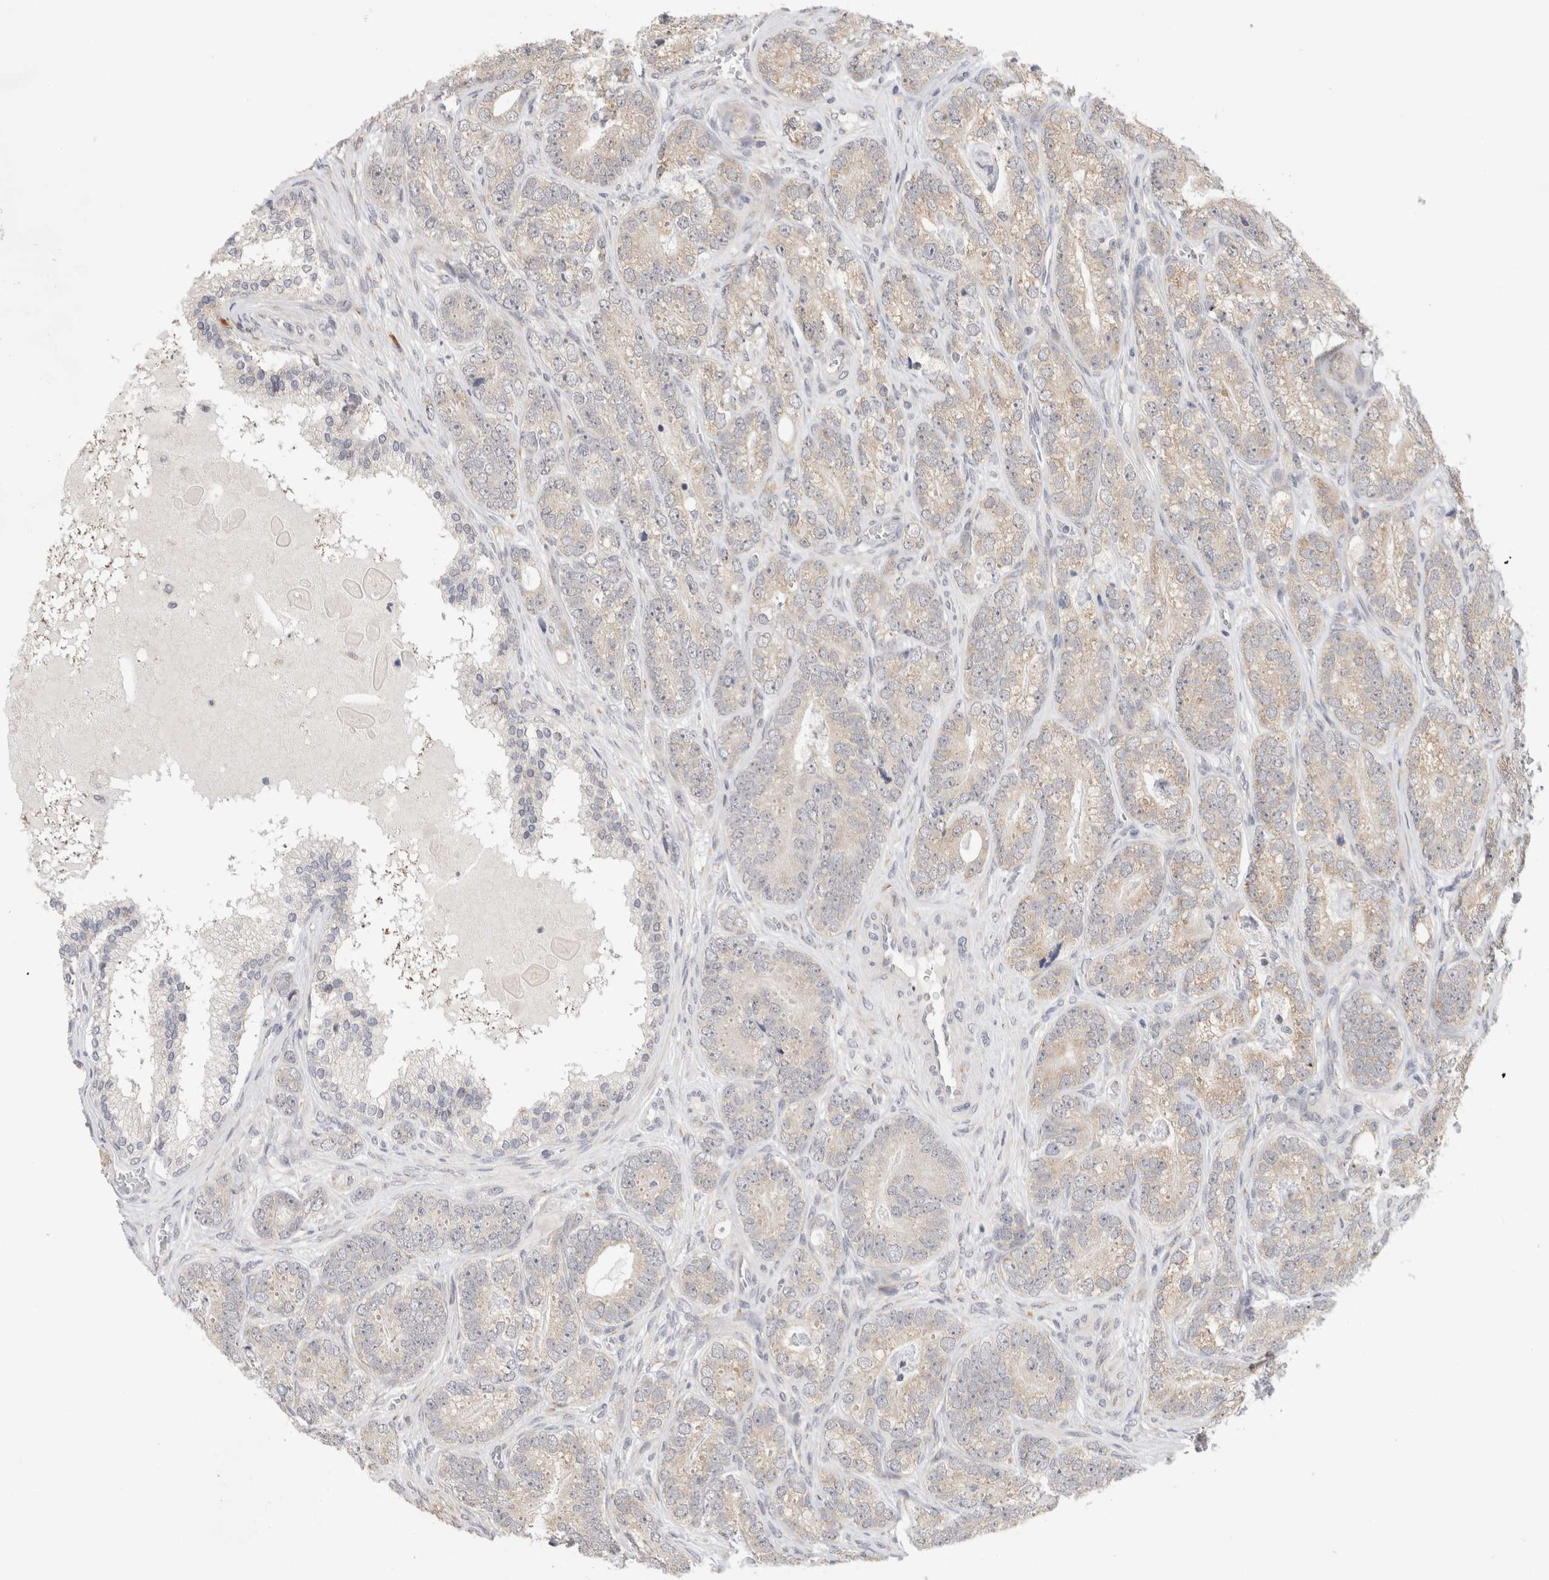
{"staining": {"intensity": "weak", "quantity": "25%-75%", "location": "cytoplasmic/membranous"}, "tissue": "prostate cancer", "cell_type": "Tumor cells", "image_type": "cancer", "snomed": [{"axis": "morphology", "description": "Adenocarcinoma, High grade"}, {"axis": "topography", "description": "Prostate"}], "caption": "A micrograph showing weak cytoplasmic/membranous staining in about 25%-75% of tumor cells in prostate cancer (adenocarcinoma (high-grade)), as visualized by brown immunohistochemical staining.", "gene": "HDLBP", "patient": {"sex": "male", "age": 56}}